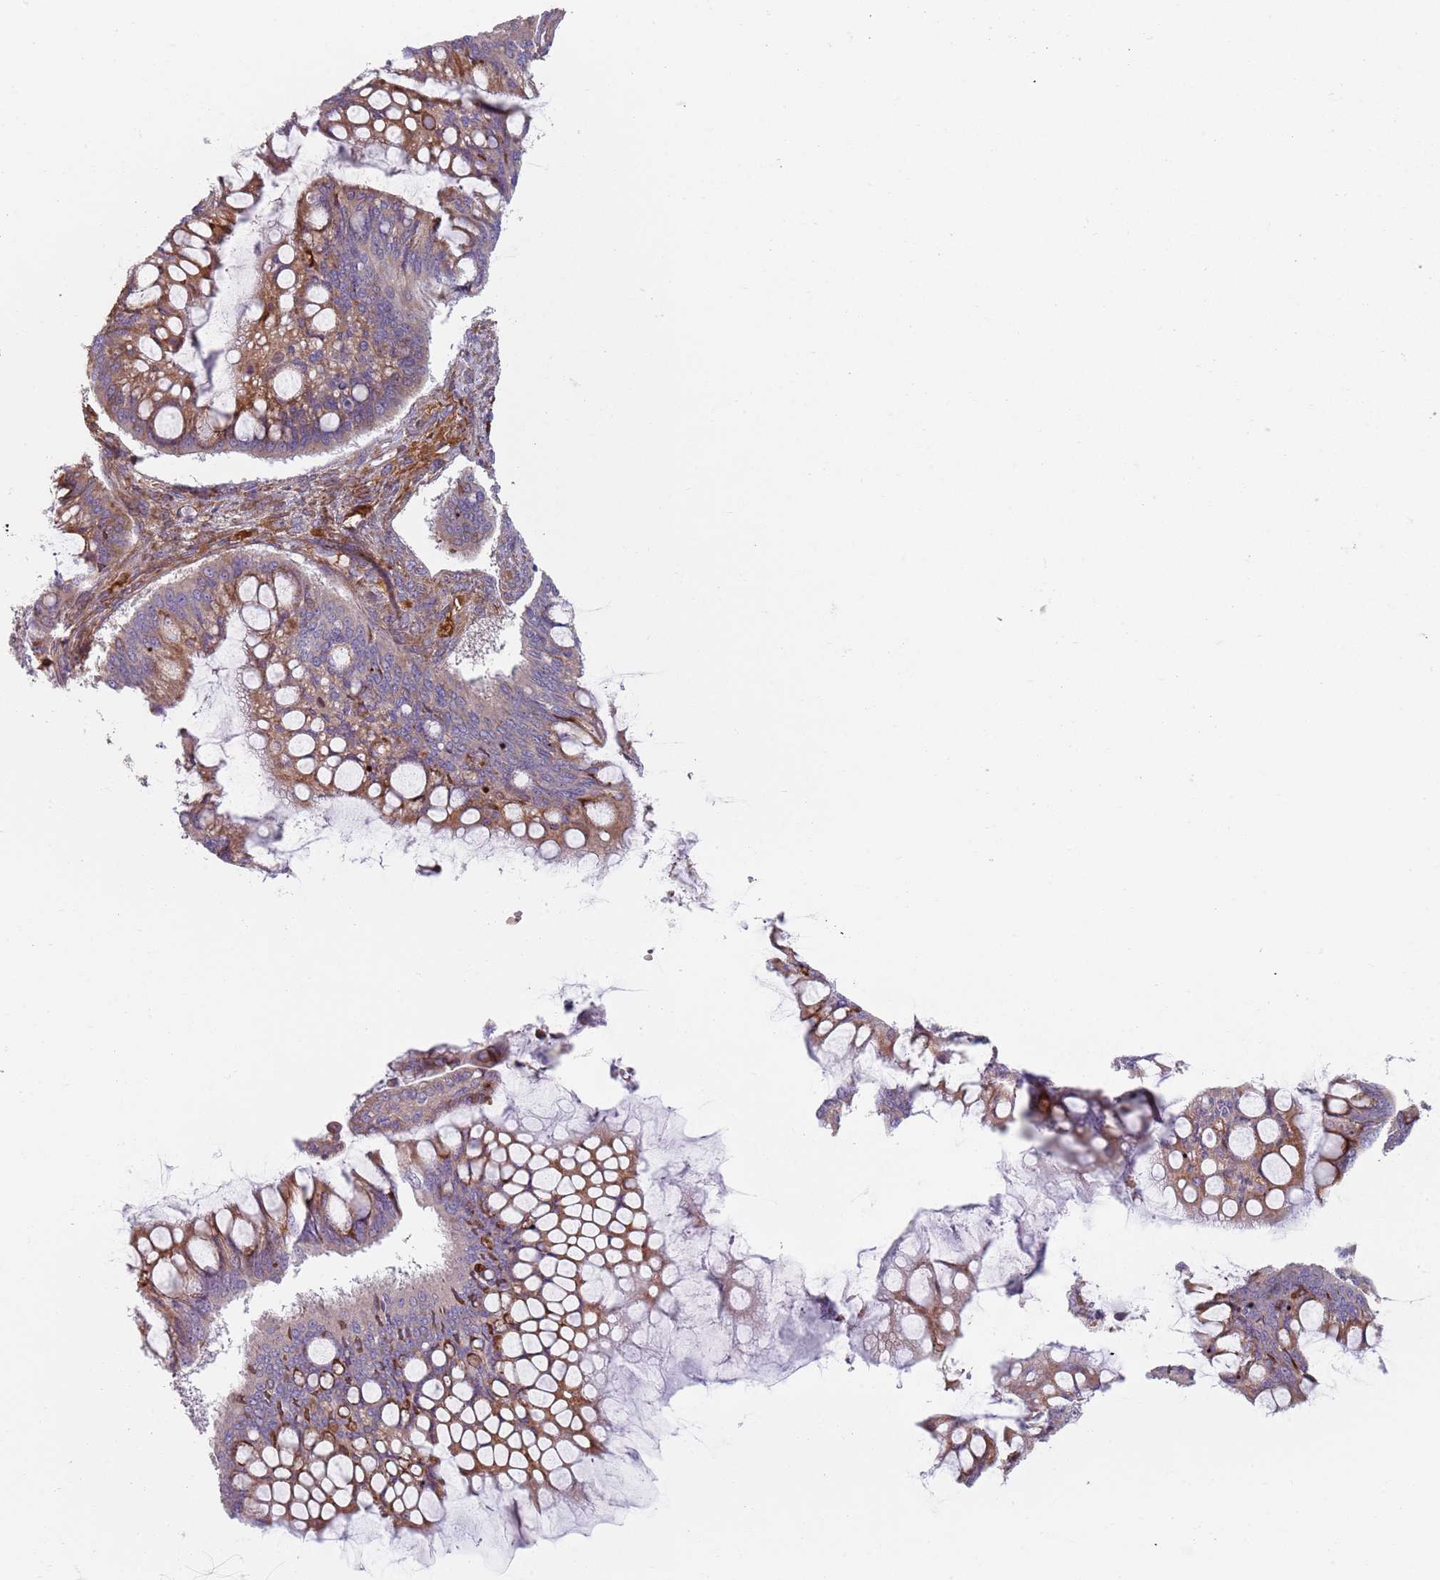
{"staining": {"intensity": "moderate", "quantity": ">75%", "location": "cytoplasmic/membranous"}, "tissue": "ovarian cancer", "cell_type": "Tumor cells", "image_type": "cancer", "snomed": [{"axis": "morphology", "description": "Cystadenocarcinoma, mucinous, NOS"}, {"axis": "topography", "description": "Ovary"}], "caption": "Protein expression analysis of ovarian cancer (mucinous cystadenocarcinoma) shows moderate cytoplasmic/membranous positivity in approximately >75% of tumor cells. Using DAB (3,3'-diaminobenzidine) (brown) and hematoxylin (blue) stains, captured at high magnification using brightfield microscopy.", "gene": "SPATA2", "patient": {"sex": "female", "age": 73}}